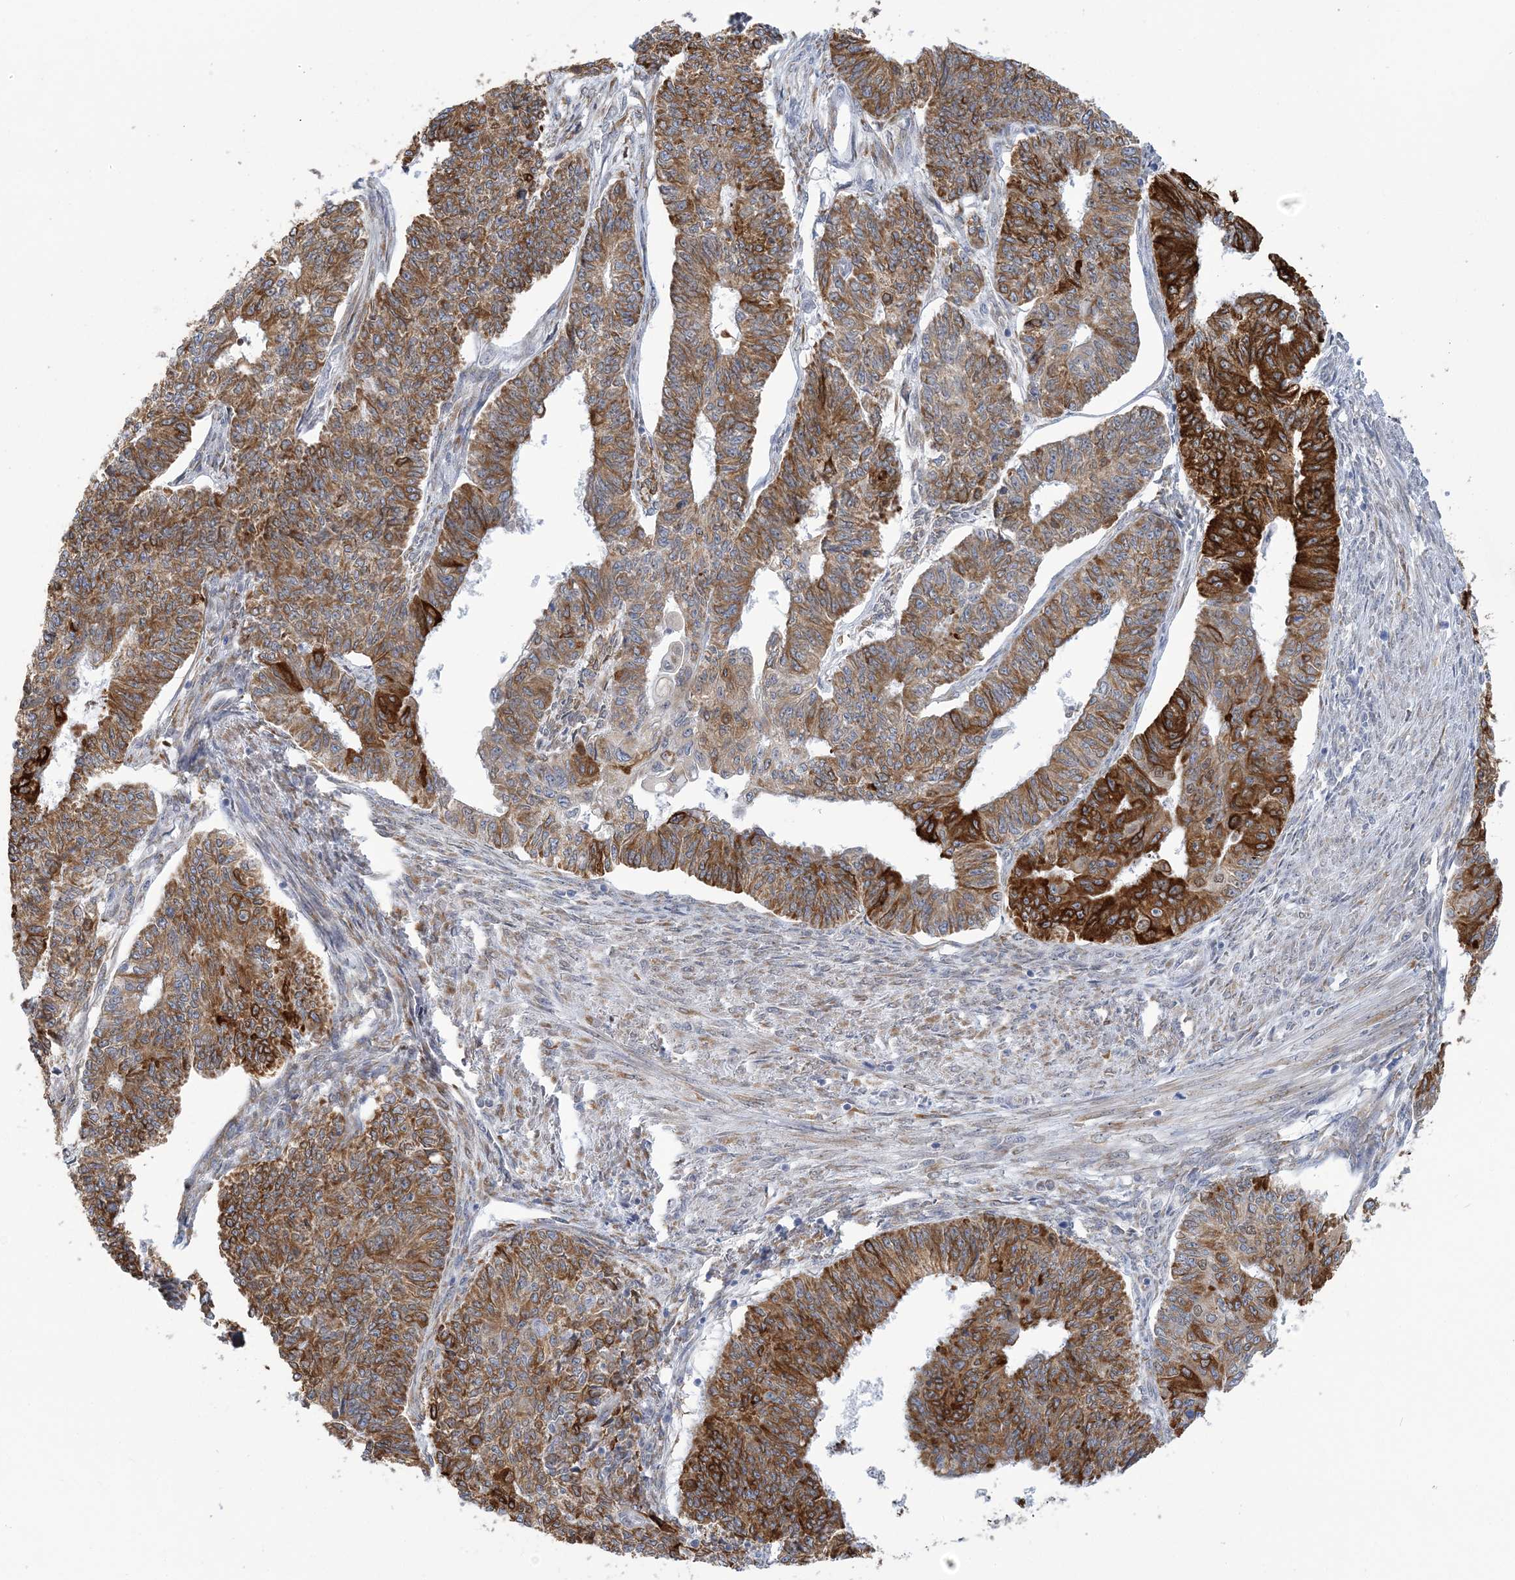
{"staining": {"intensity": "strong", "quantity": "25%-75%", "location": "cytoplasmic/membranous"}, "tissue": "endometrial cancer", "cell_type": "Tumor cells", "image_type": "cancer", "snomed": [{"axis": "morphology", "description": "Adenocarcinoma, NOS"}, {"axis": "topography", "description": "Endometrium"}], "caption": "High-magnification brightfield microscopy of endometrial cancer stained with DAB (brown) and counterstained with hematoxylin (blue). tumor cells exhibit strong cytoplasmic/membranous staining is identified in about25%-75% of cells.", "gene": "PLEKHG4B", "patient": {"sex": "female", "age": 32}}